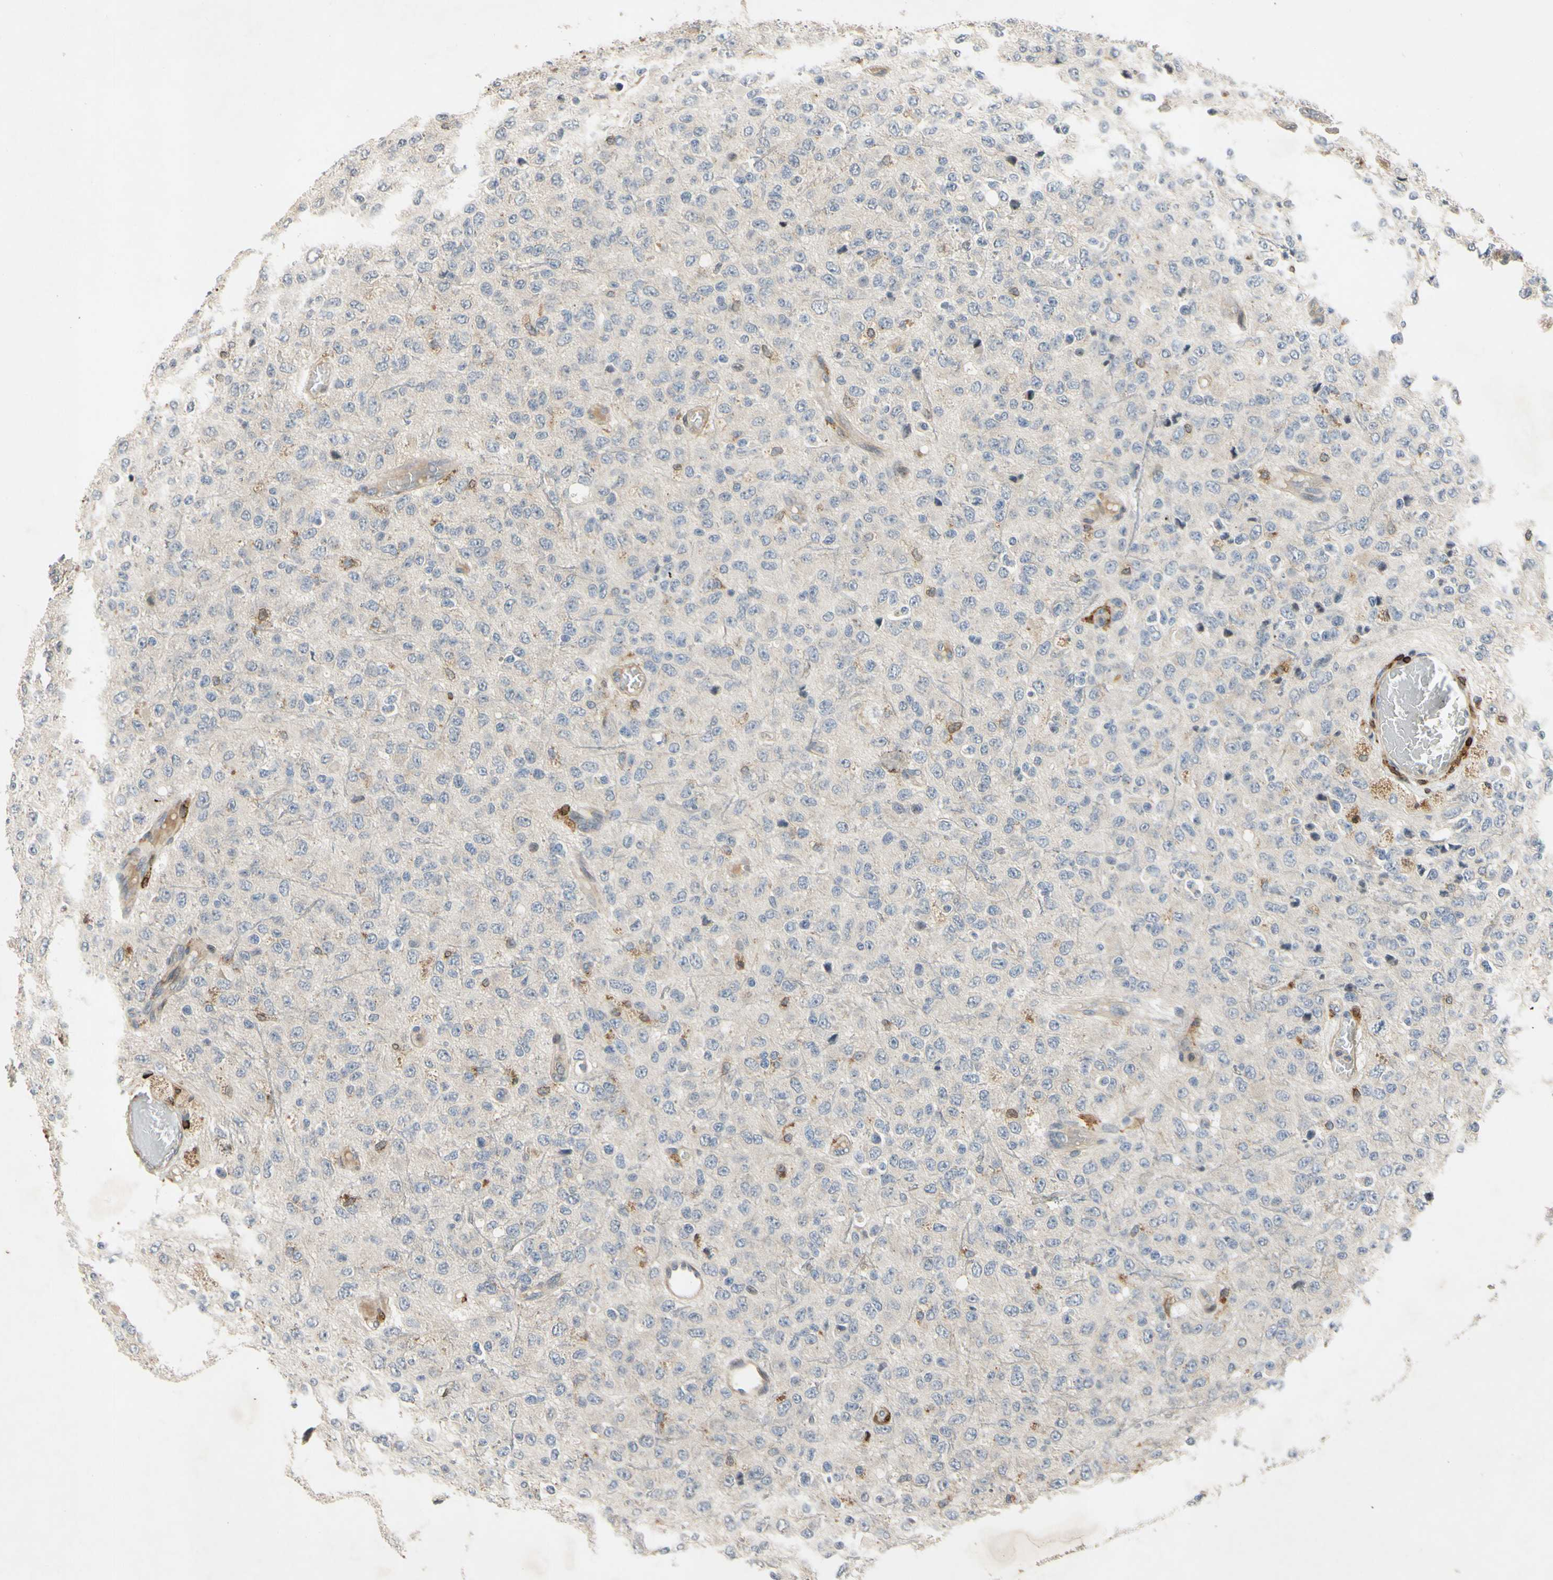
{"staining": {"intensity": "negative", "quantity": "none", "location": "none"}, "tissue": "glioma", "cell_type": "Tumor cells", "image_type": "cancer", "snomed": [{"axis": "morphology", "description": "Glioma, malignant, High grade"}, {"axis": "topography", "description": "pancreas cauda"}], "caption": "Tumor cells are negative for protein expression in human malignant high-grade glioma.", "gene": "PLXNA2", "patient": {"sex": "male", "age": 60}}